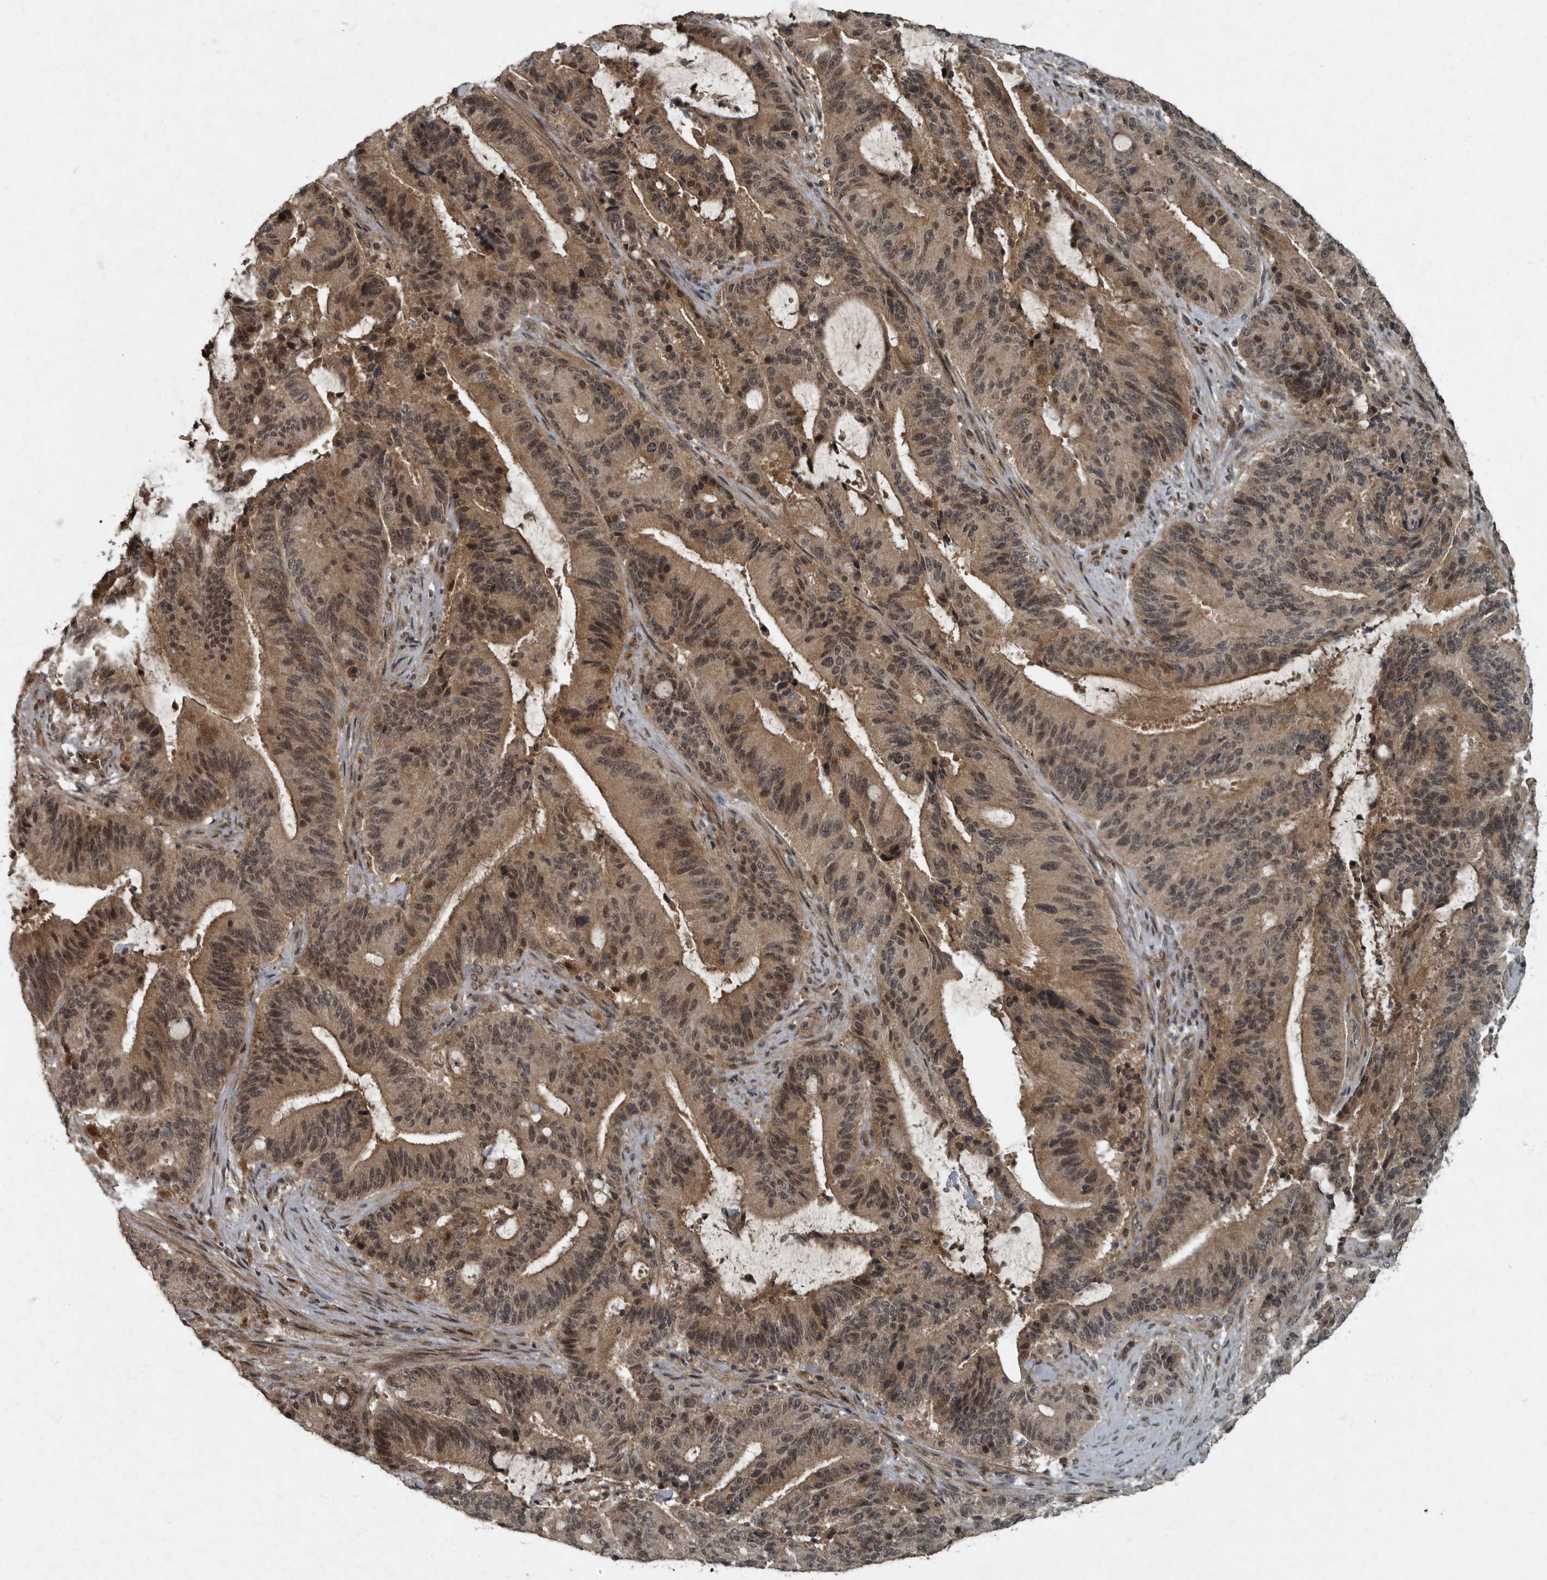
{"staining": {"intensity": "moderate", "quantity": ">75%", "location": "cytoplasmic/membranous,nuclear"}, "tissue": "liver cancer", "cell_type": "Tumor cells", "image_type": "cancer", "snomed": [{"axis": "morphology", "description": "Normal tissue, NOS"}, {"axis": "morphology", "description": "Cholangiocarcinoma"}, {"axis": "topography", "description": "Liver"}, {"axis": "topography", "description": "Peripheral nerve tissue"}], "caption": "Tumor cells display medium levels of moderate cytoplasmic/membranous and nuclear staining in approximately >75% of cells in liver cancer.", "gene": "FOXO1", "patient": {"sex": "female", "age": 73}}